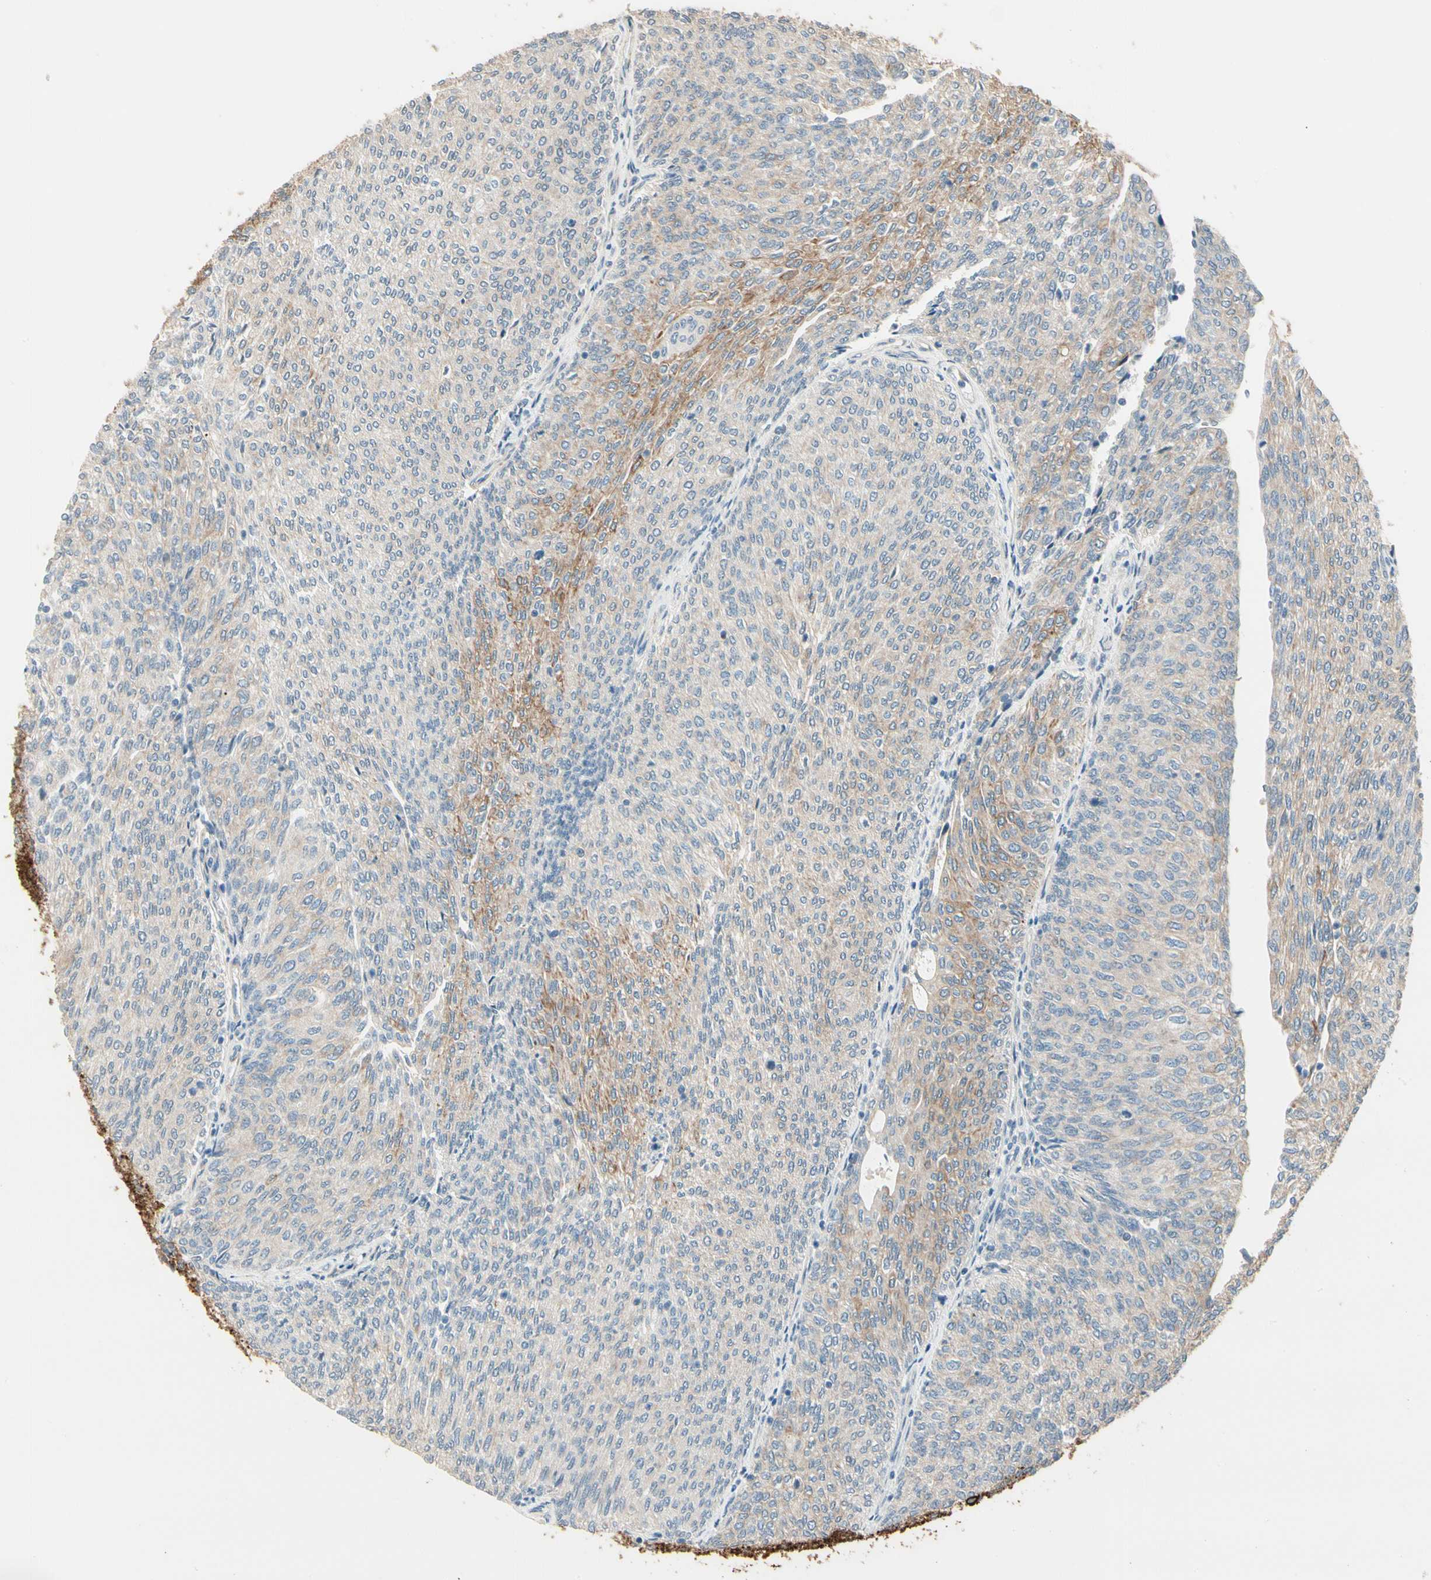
{"staining": {"intensity": "moderate", "quantity": "<25%", "location": "cytoplasmic/membranous"}, "tissue": "urothelial cancer", "cell_type": "Tumor cells", "image_type": "cancer", "snomed": [{"axis": "morphology", "description": "Urothelial carcinoma, Low grade"}, {"axis": "topography", "description": "Urinary bladder"}], "caption": "Moderate cytoplasmic/membranous staining for a protein is appreciated in approximately <25% of tumor cells of urothelial carcinoma (low-grade) using IHC.", "gene": "DUSP12", "patient": {"sex": "female", "age": 79}}